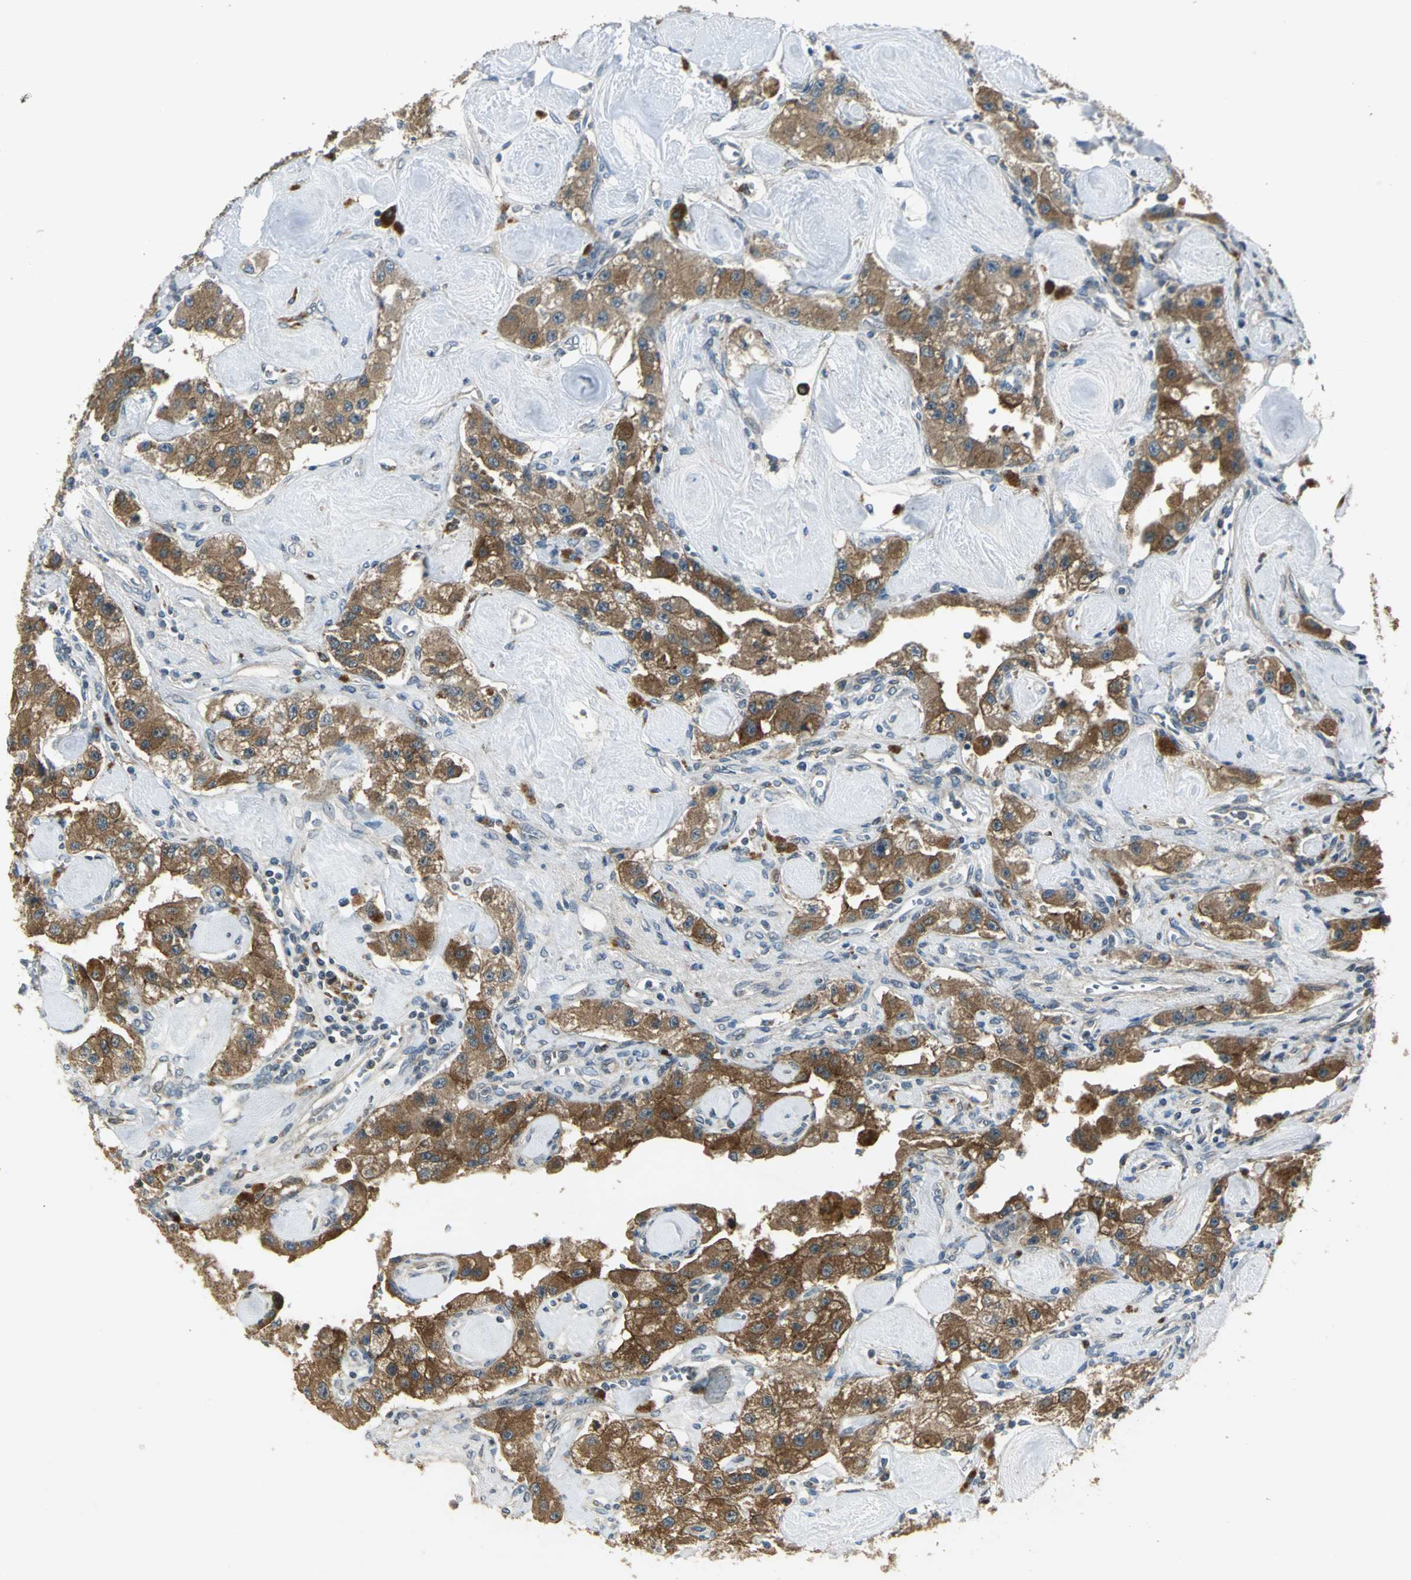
{"staining": {"intensity": "strong", "quantity": ">75%", "location": "cytoplasmic/membranous"}, "tissue": "carcinoid", "cell_type": "Tumor cells", "image_type": "cancer", "snomed": [{"axis": "morphology", "description": "Carcinoid, malignant, NOS"}, {"axis": "topography", "description": "Pancreas"}], "caption": "This micrograph shows IHC staining of carcinoid, with high strong cytoplasmic/membranous staining in about >75% of tumor cells.", "gene": "MAPK8IP3", "patient": {"sex": "male", "age": 41}}